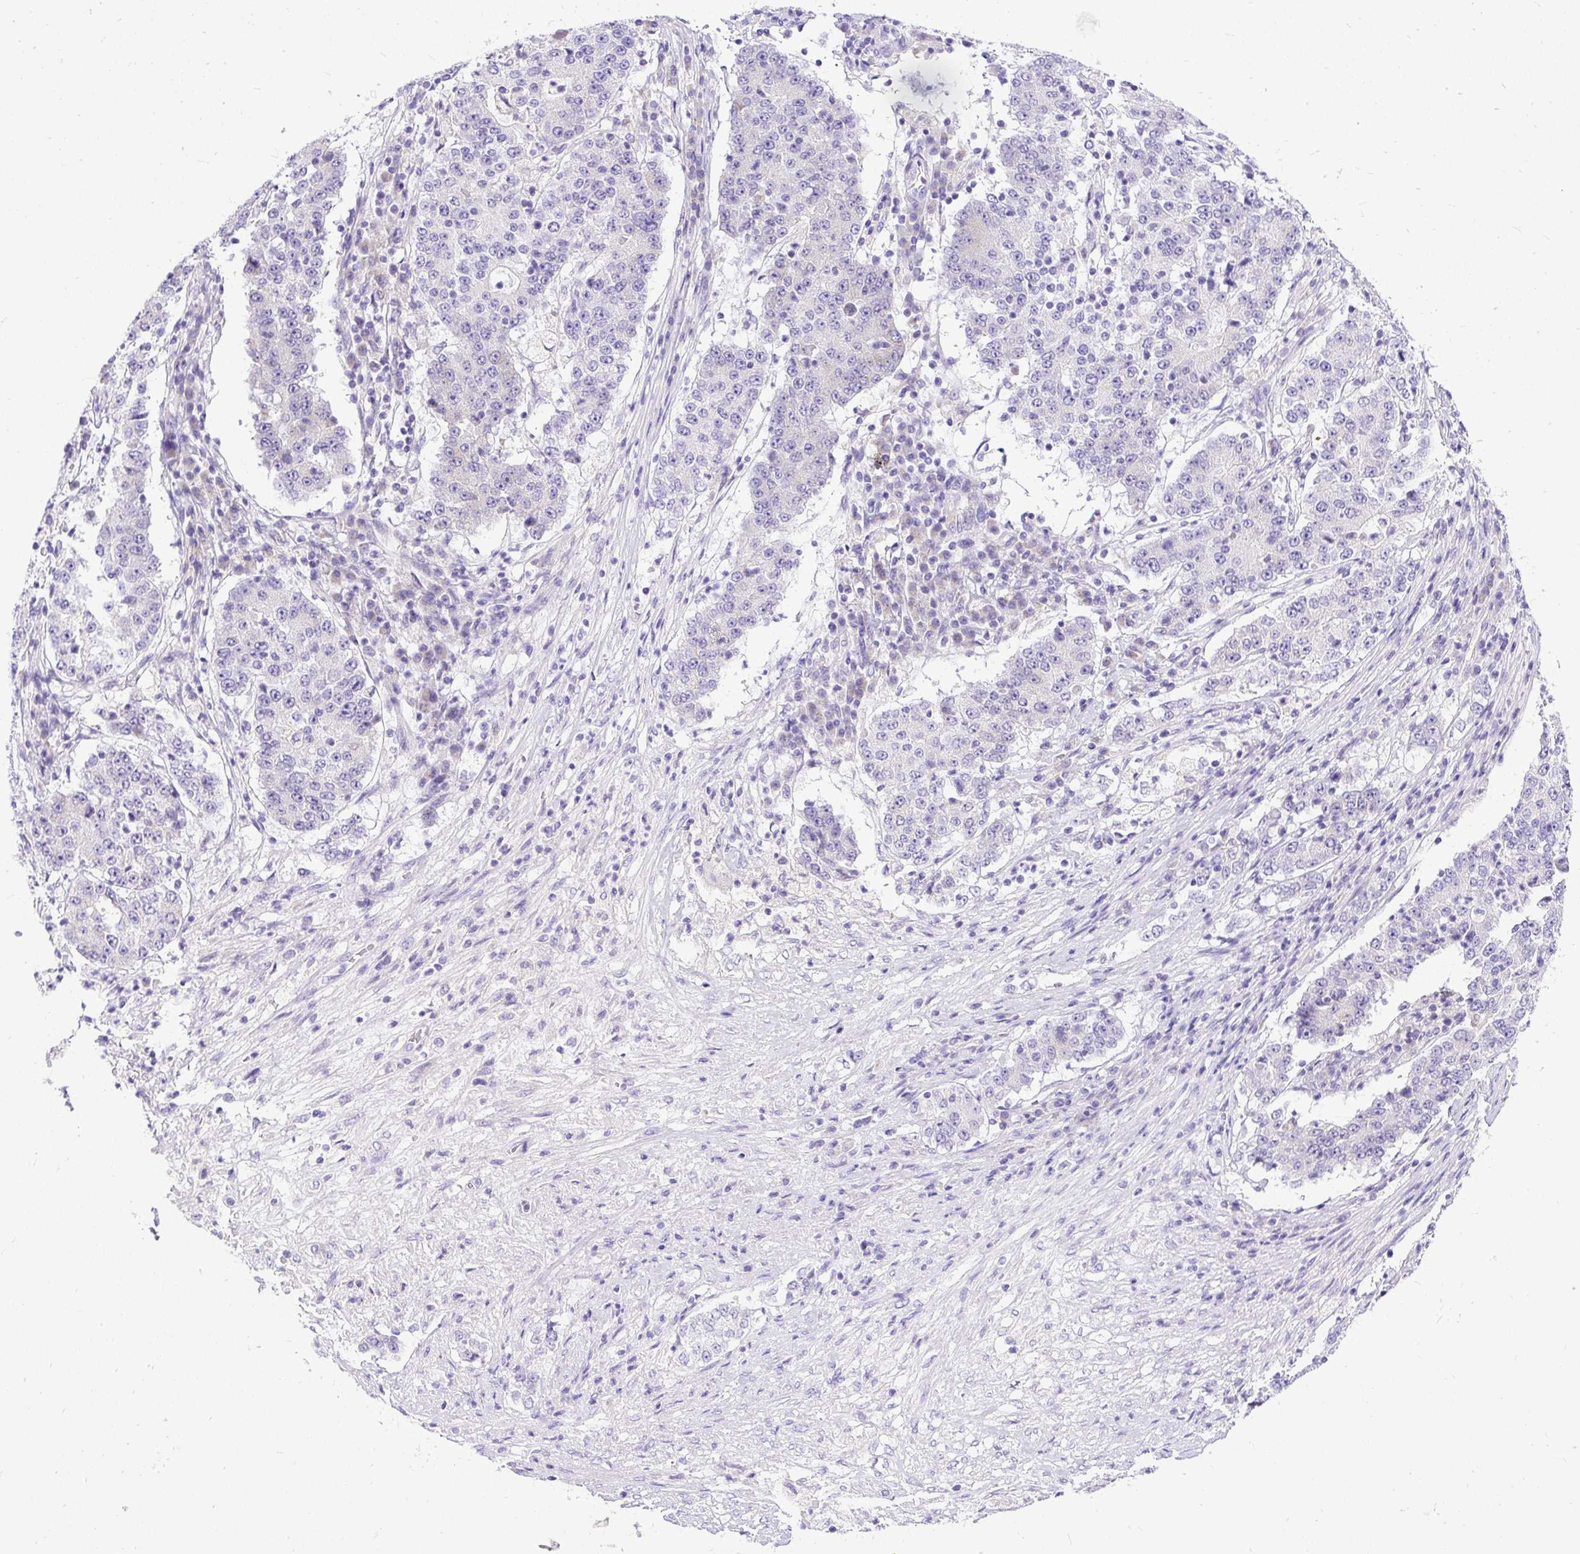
{"staining": {"intensity": "negative", "quantity": "none", "location": "none"}, "tissue": "stomach cancer", "cell_type": "Tumor cells", "image_type": "cancer", "snomed": [{"axis": "morphology", "description": "Adenocarcinoma, NOS"}, {"axis": "topography", "description": "Stomach"}], "caption": "This is an immunohistochemistry (IHC) image of human stomach adenocarcinoma. There is no staining in tumor cells.", "gene": "AMFR", "patient": {"sex": "male", "age": 59}}